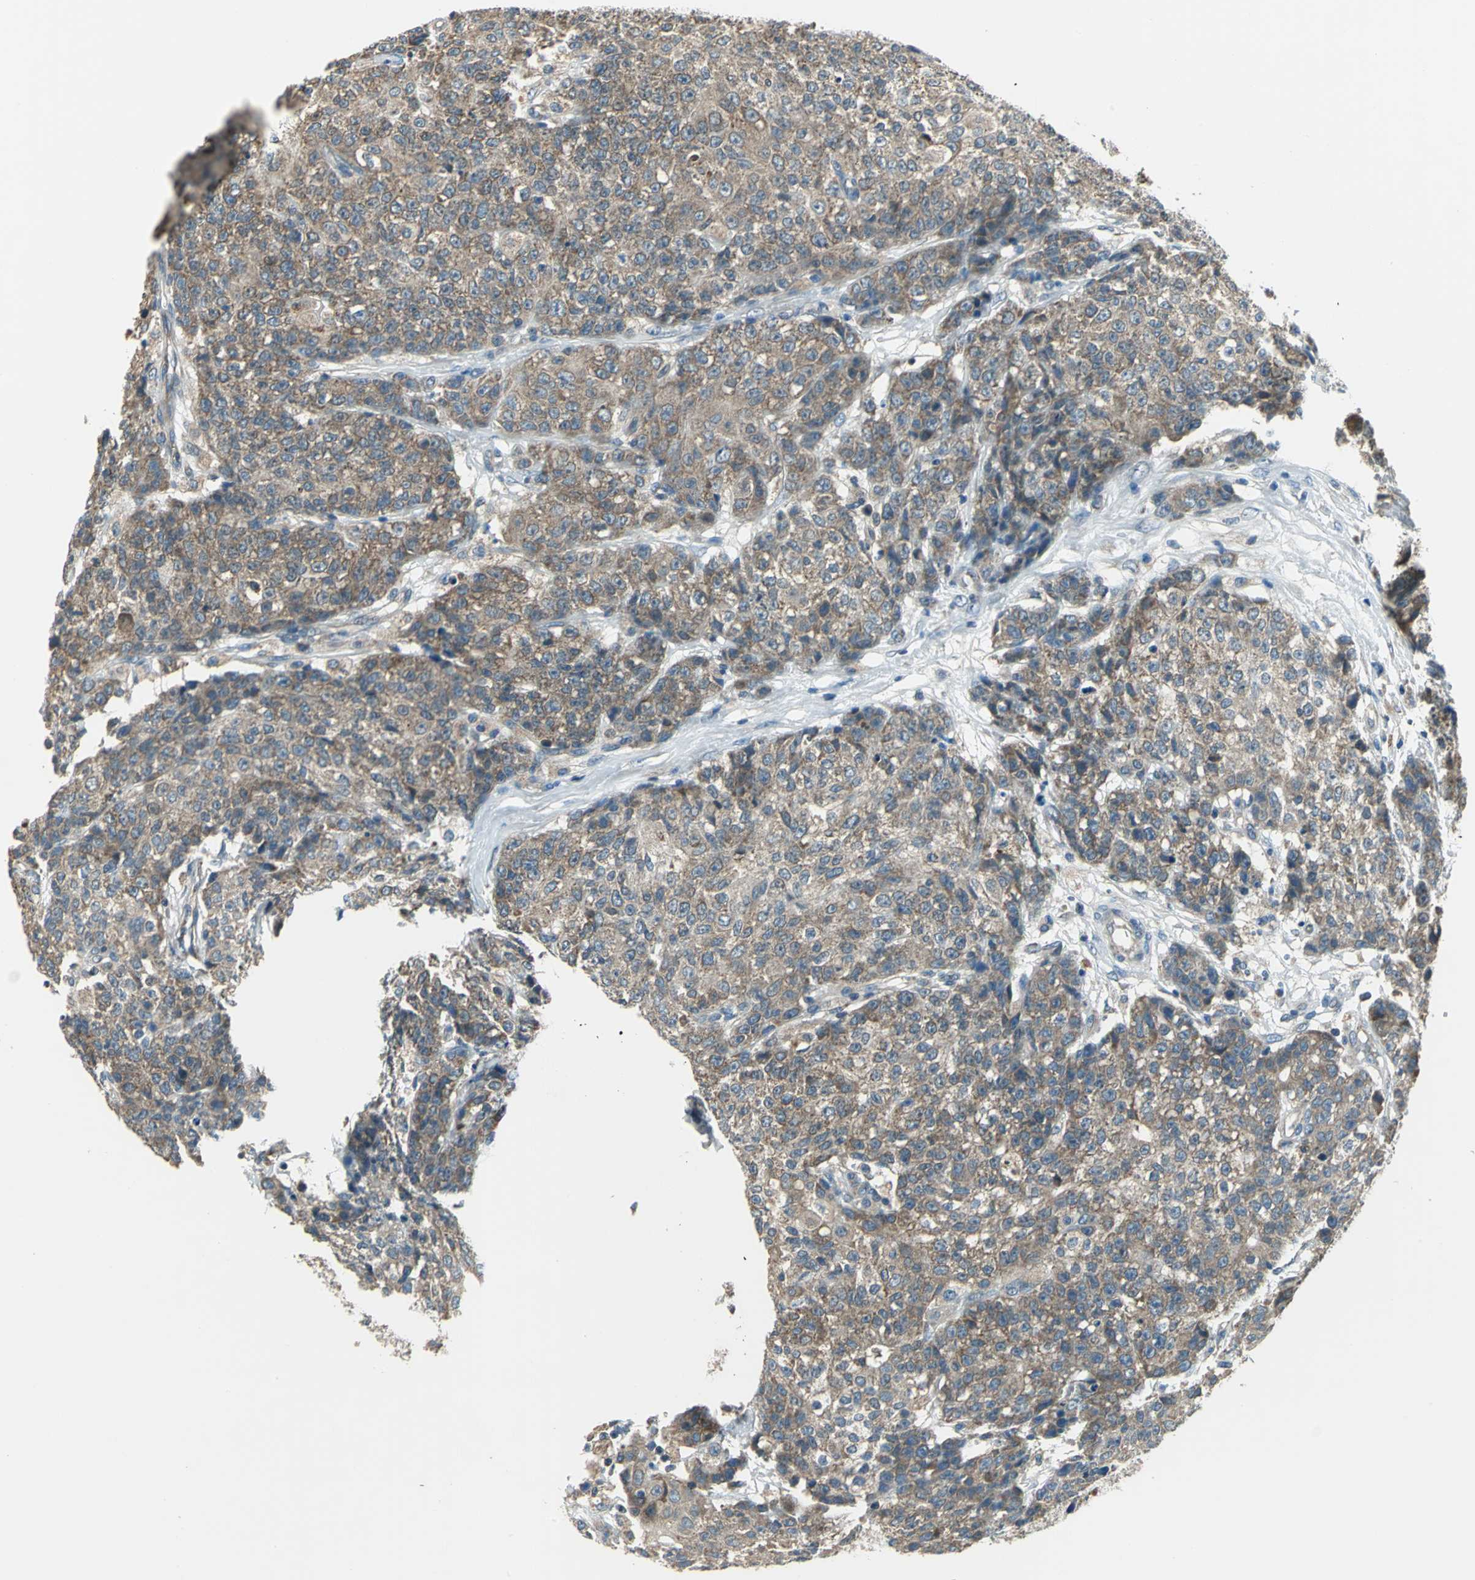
{"staining": {"intensity": "moderate", "quantity": ">75%", "location": "cytoplasmic/membranous"}, "tissue": "ovarian cancer", "cell_type": "Tumor cells", "image_type": "cancer", "snomed": [{"axis": "morphology", "description": "Carcinoma, endometroid"}, {"axis": "topography", "description": "Ovary"}], "caption": "This image exhibits immunohistochemistry staining of human endometroid carcinoma (ovarian), with medium moderate cytoplasmic/membranous expression in about >75% of tumor cells.", "gene": "TRAK1", "patient": {"sex": "female", "age": 42}}